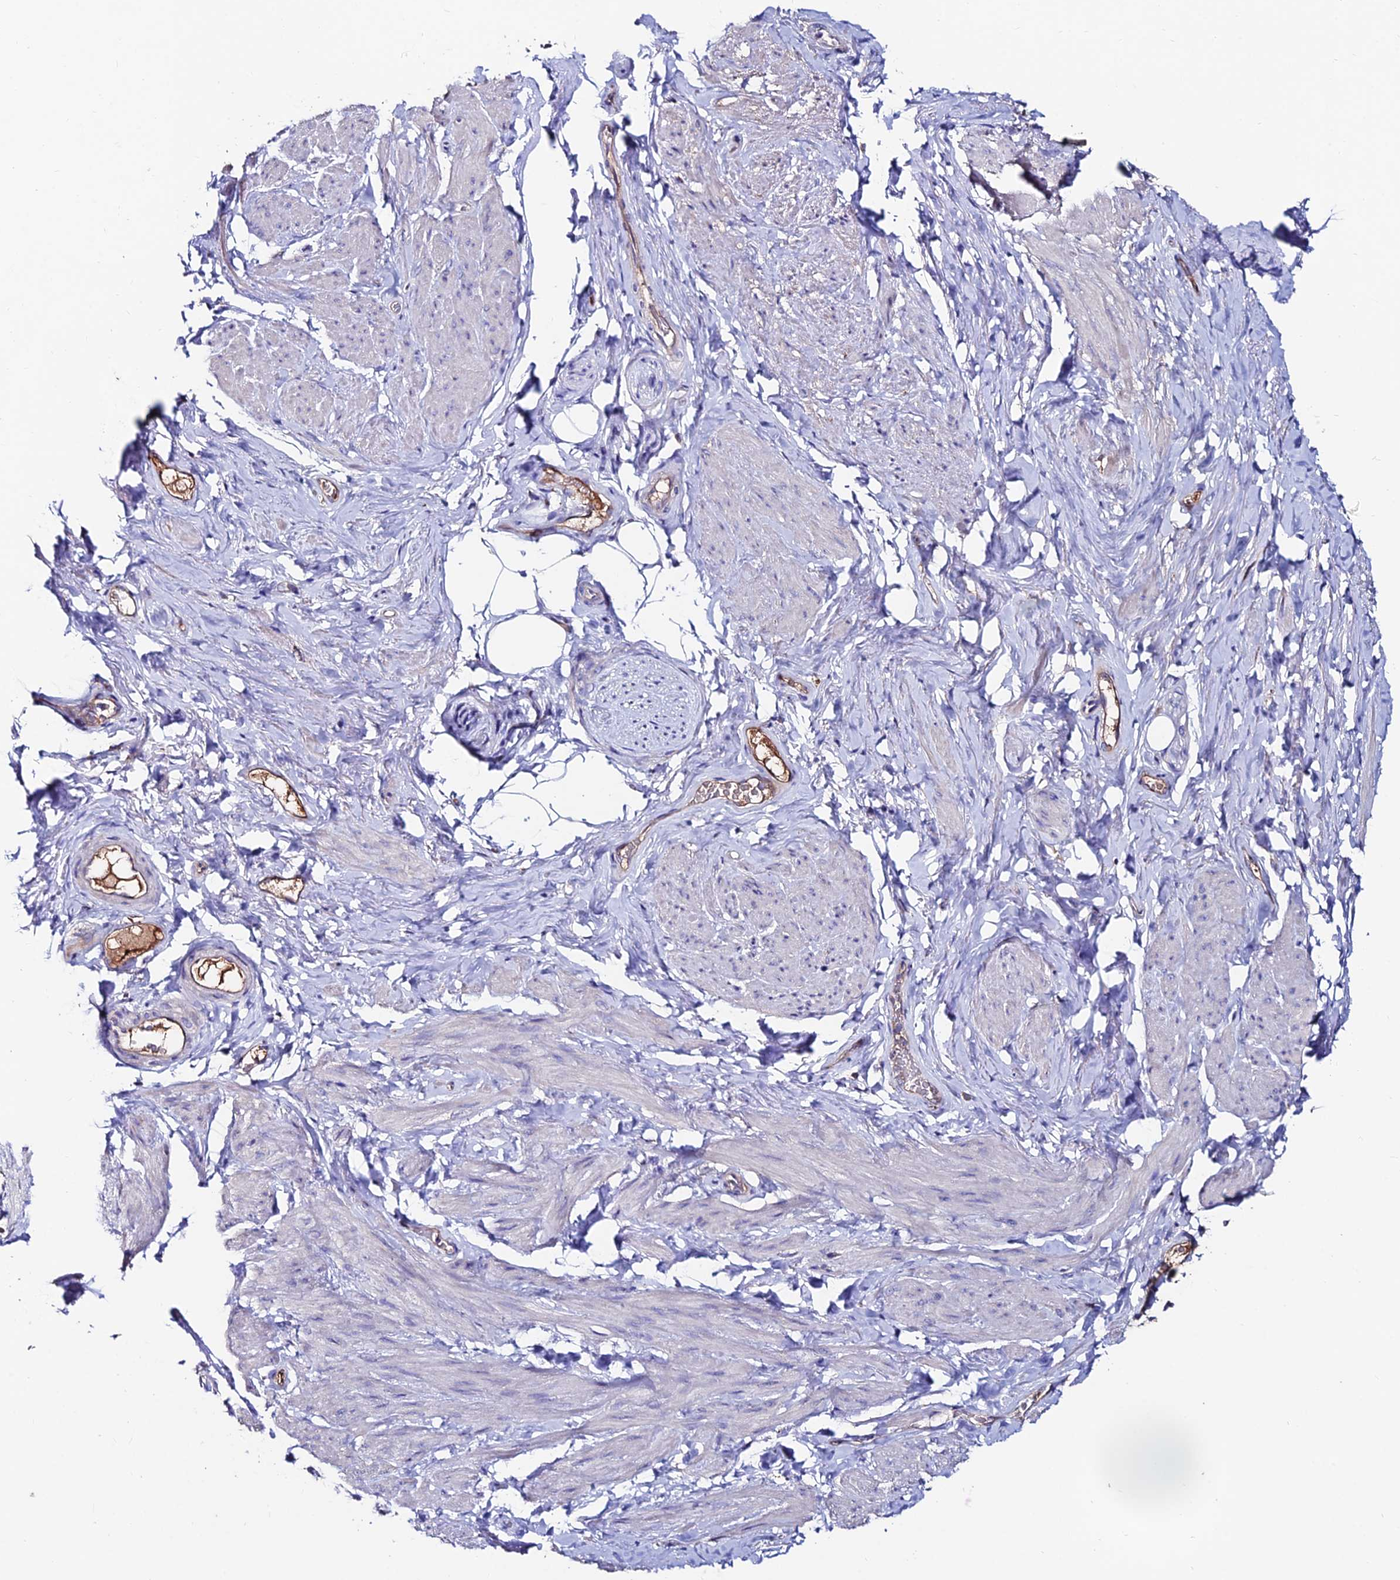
{"staining": {"intensity": "negative", "quantity": "none", "location": "none"}, "tissue": "smooth muscle", "cell_type": "Smooth muscle cells", "image_type": "normal", "snomed": [{"axis": "morphology", "description": "Normal tissue, NOS"}, {"axis": "topography", "description": "Smooth muscle"}, {"axis": "topography", "description": "Peripheral nerve tissue"}], "caption": "Human smooth muscle stained for a protein using immunohistochemistry (IHC) shows no expression in smooth muscle cells.", "gene": "SLC25A16", "patient": {"sex": "male", "age": 69}}